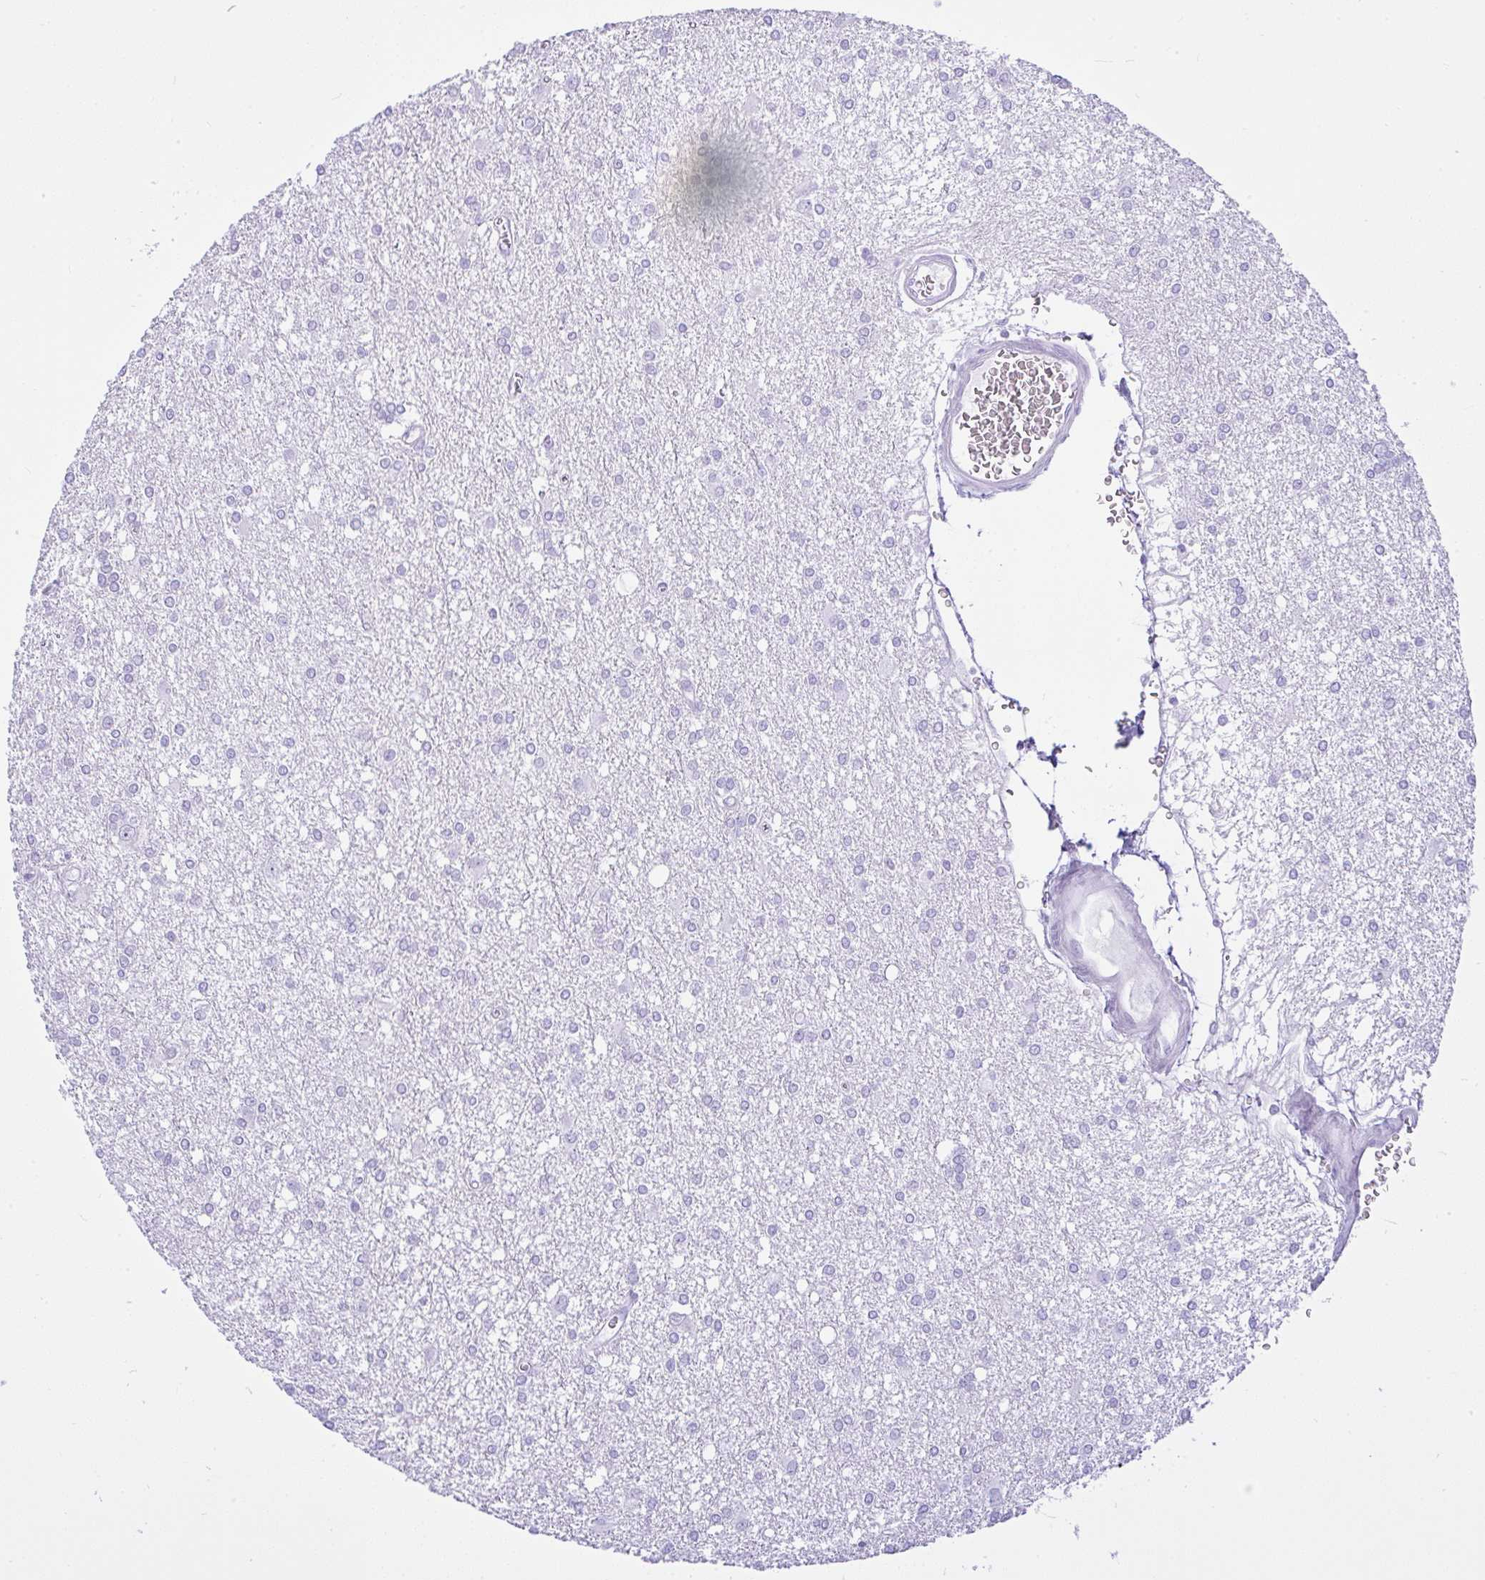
{"staining": {"intensity": "negative", "quantity": "none", "location": "none"}, "tissue": "glioma", "cell_type": "Tumor cells", "image_type": "cancer", "snomed": [{"axis": "morphology", "description": "Glioma, malignant, High grade"}, {"axis": "topography", "description": "Brain"}], "caption": "An image of malignant high-grade glioma stained for a protein demonstrates no brown staining in tumor cells.", "gene": "KRT27", "patient": {"sex": "male", "age": 48}}